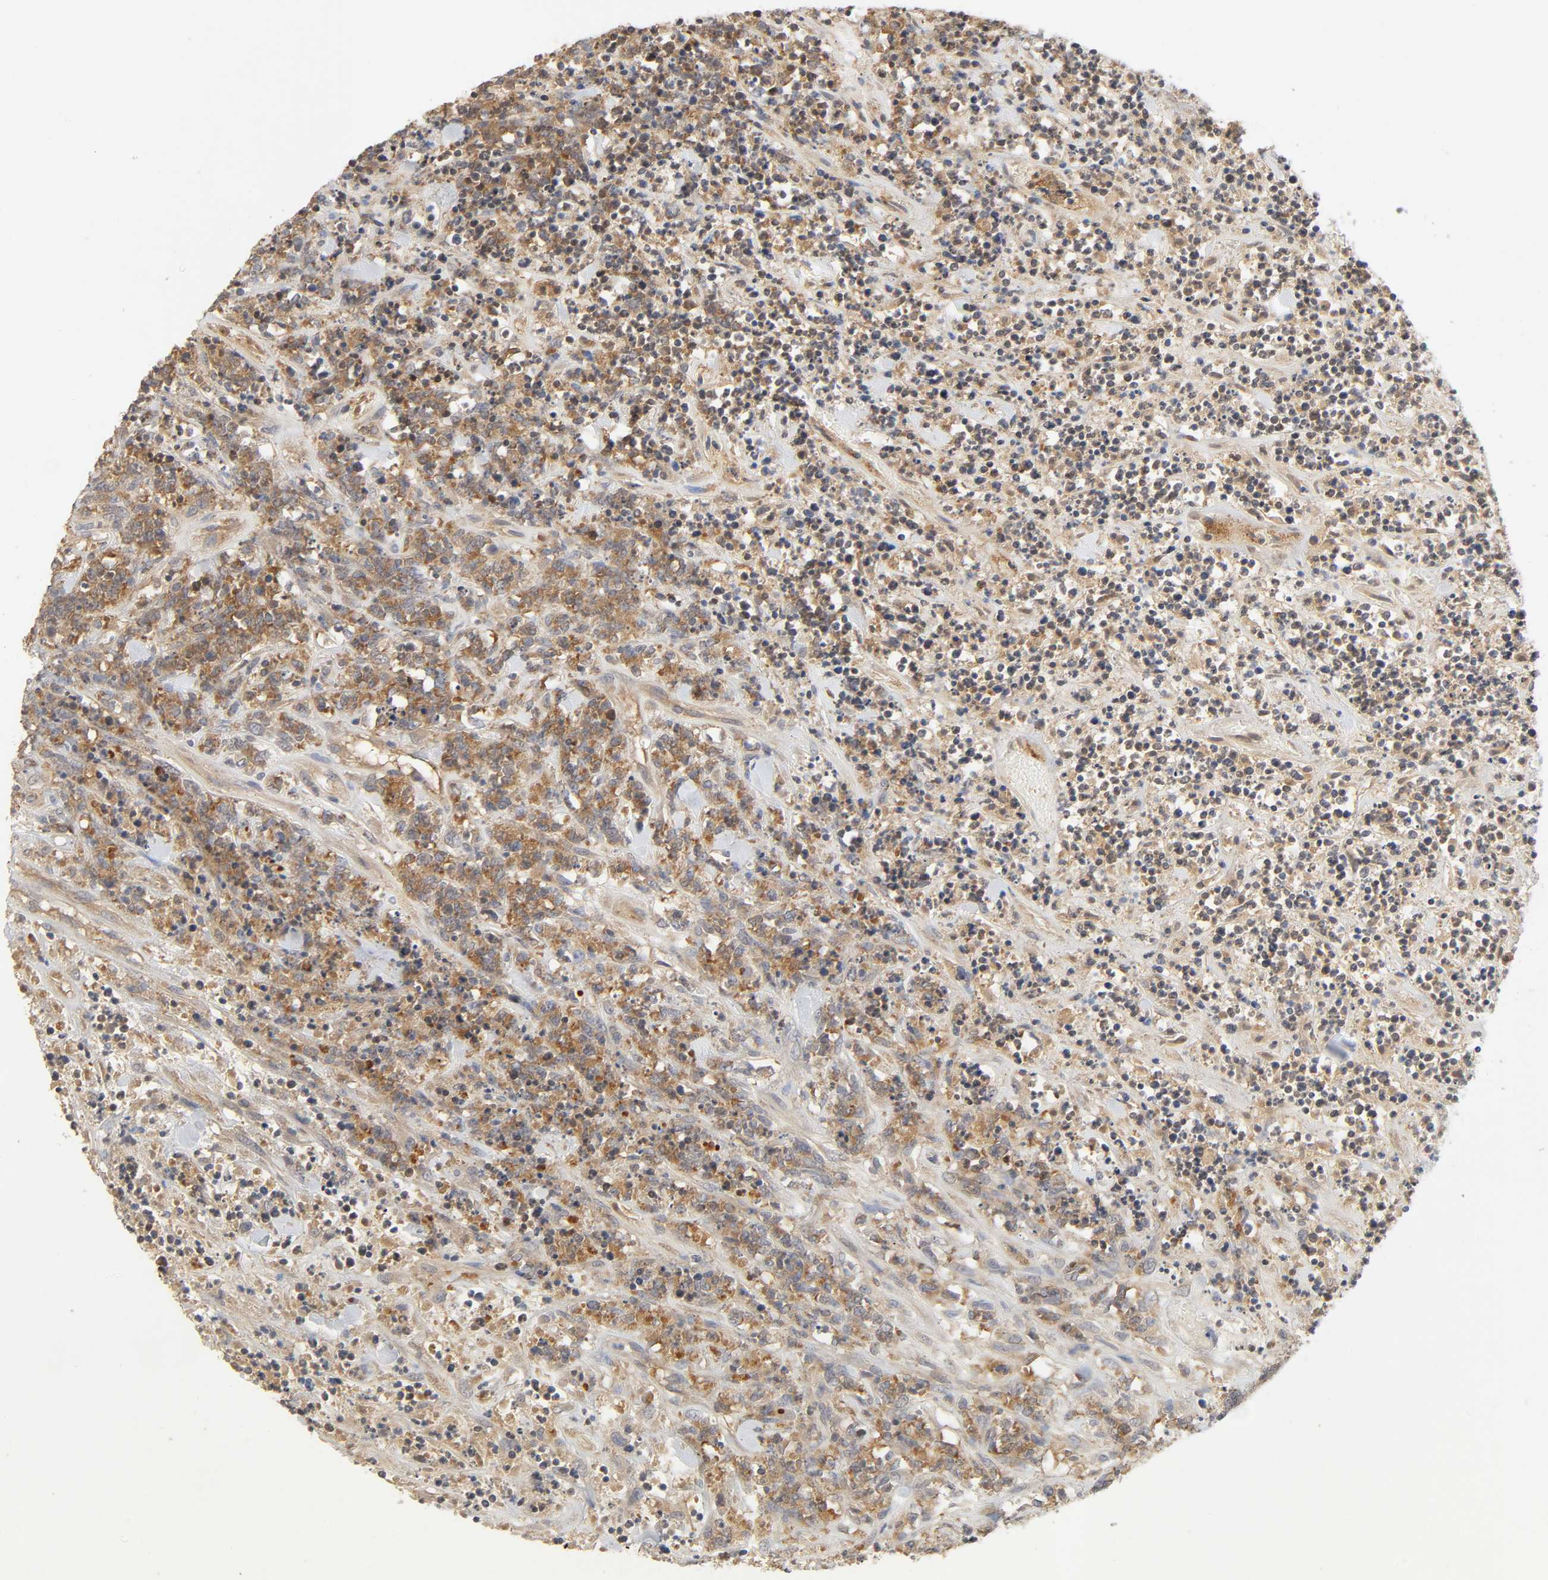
{"staining": {"intensity": "moderate", "quantity": ">75%", "location": "cytoplasmic/membranous"}, "tissue": "lymphoma", "cell_type": "Tumor cells", "image_type": "cancer", "snomed": [{"axis": "morphology", "description": "Malignant lymphoma, non-Hodgkin's type, High grade"}, {"axis": "topography", "description": "Soft tissue"}], "caption": "IHC micrograph of human high-grade malignant lymphoma, non-Hodgkin's type stained for a protein (brown), which shows medium levels of moderate cytoplasmic/membranous expression in about >75% of tumor cells.", "gene": "CPB2", "patient": {"sex": "male", "age": 18}}